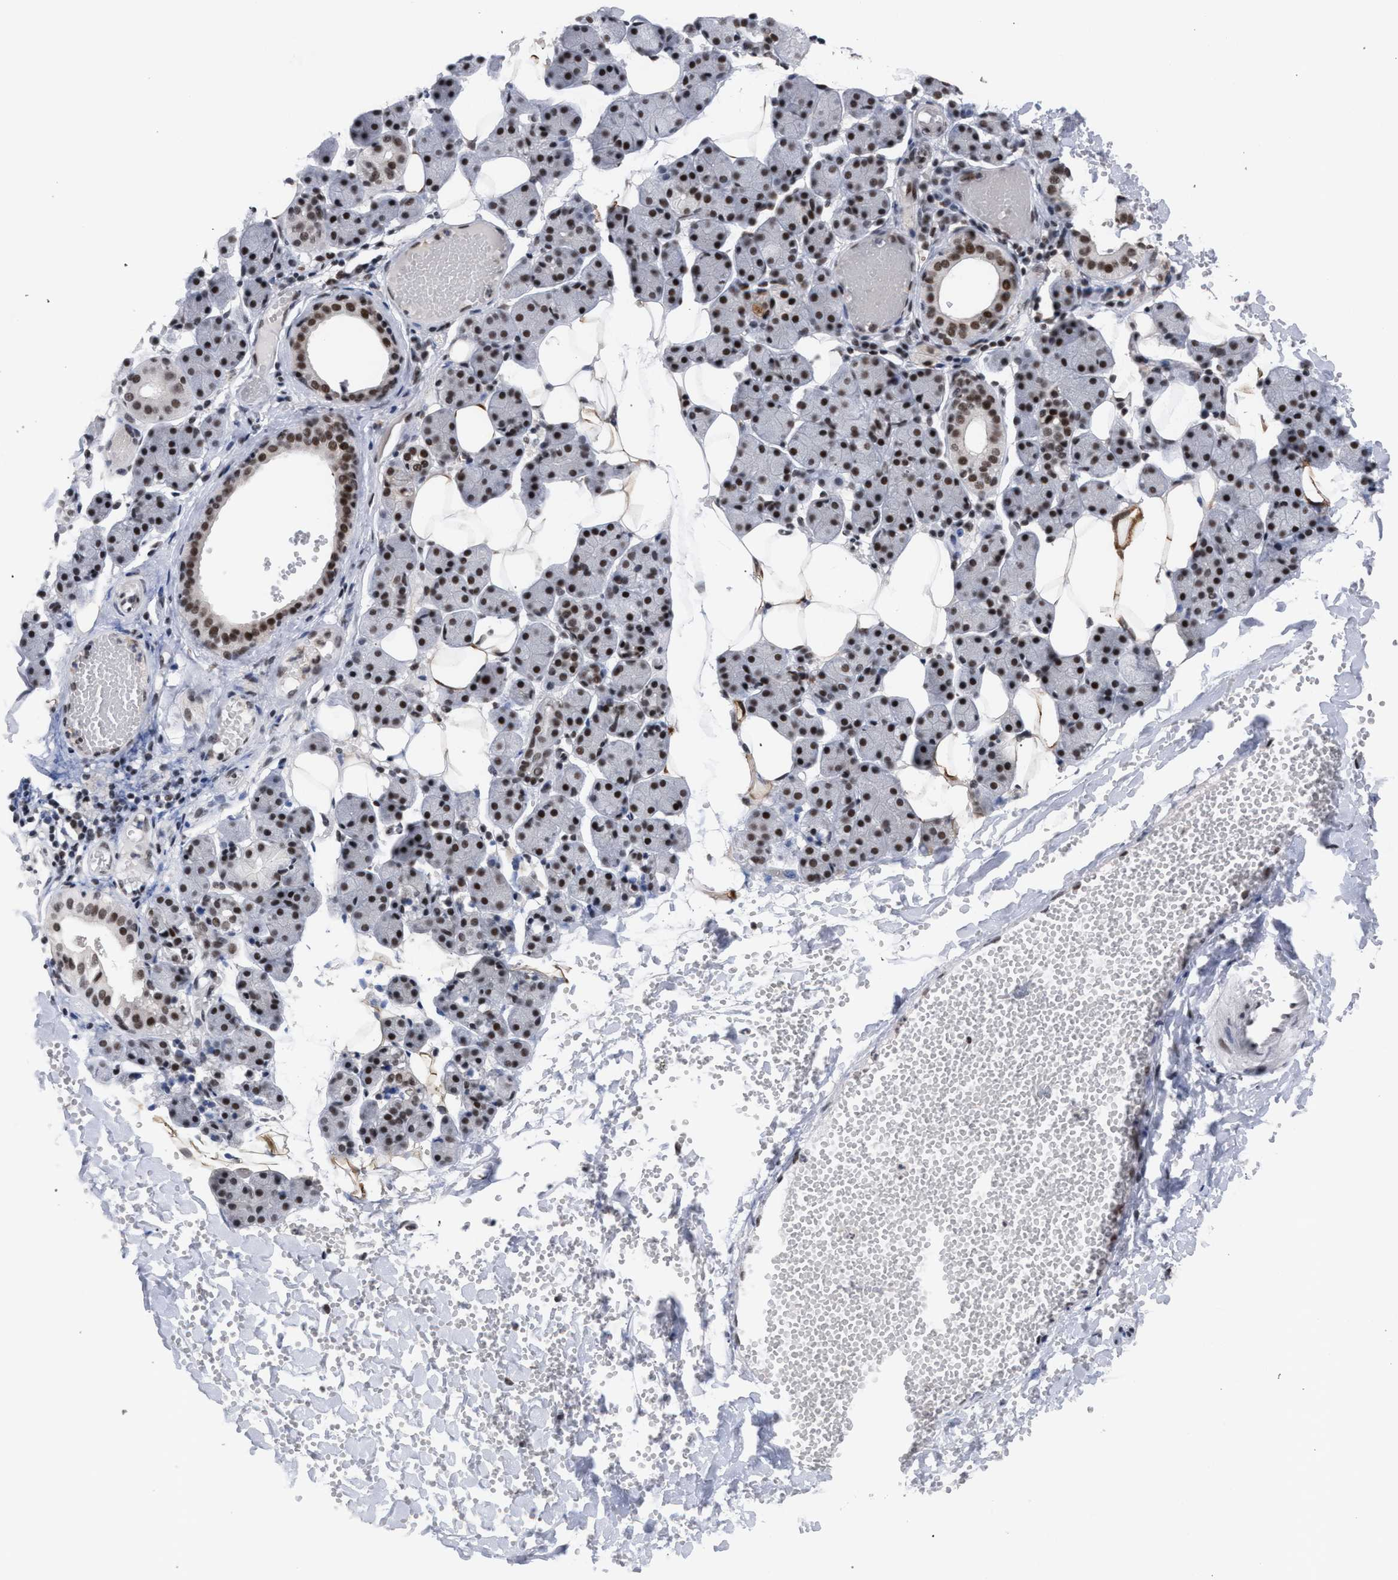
{"staining": {"intensity": "moderate", "quantity": ">75%", "location": "nuclear"}, "tissue": "salivary gland", "cell_type": "Glandular cells", "image_type": "normal", "snomed": [{"axis": "morphology", "description": "Normal tissue, NOS"}, {"axis": "topography", "description": "Salivary gland"}], "caption": "A micrograph of human salivary gland stained for a protein shows moderate nuclear brown staining in glandular cells. Using DAB (brown) and hematoxylin (blue) stains, captured at high magnification using brightfield microscopy.", "gene": "SCAF4", "patient": {"sex": "female", "age": 33}}